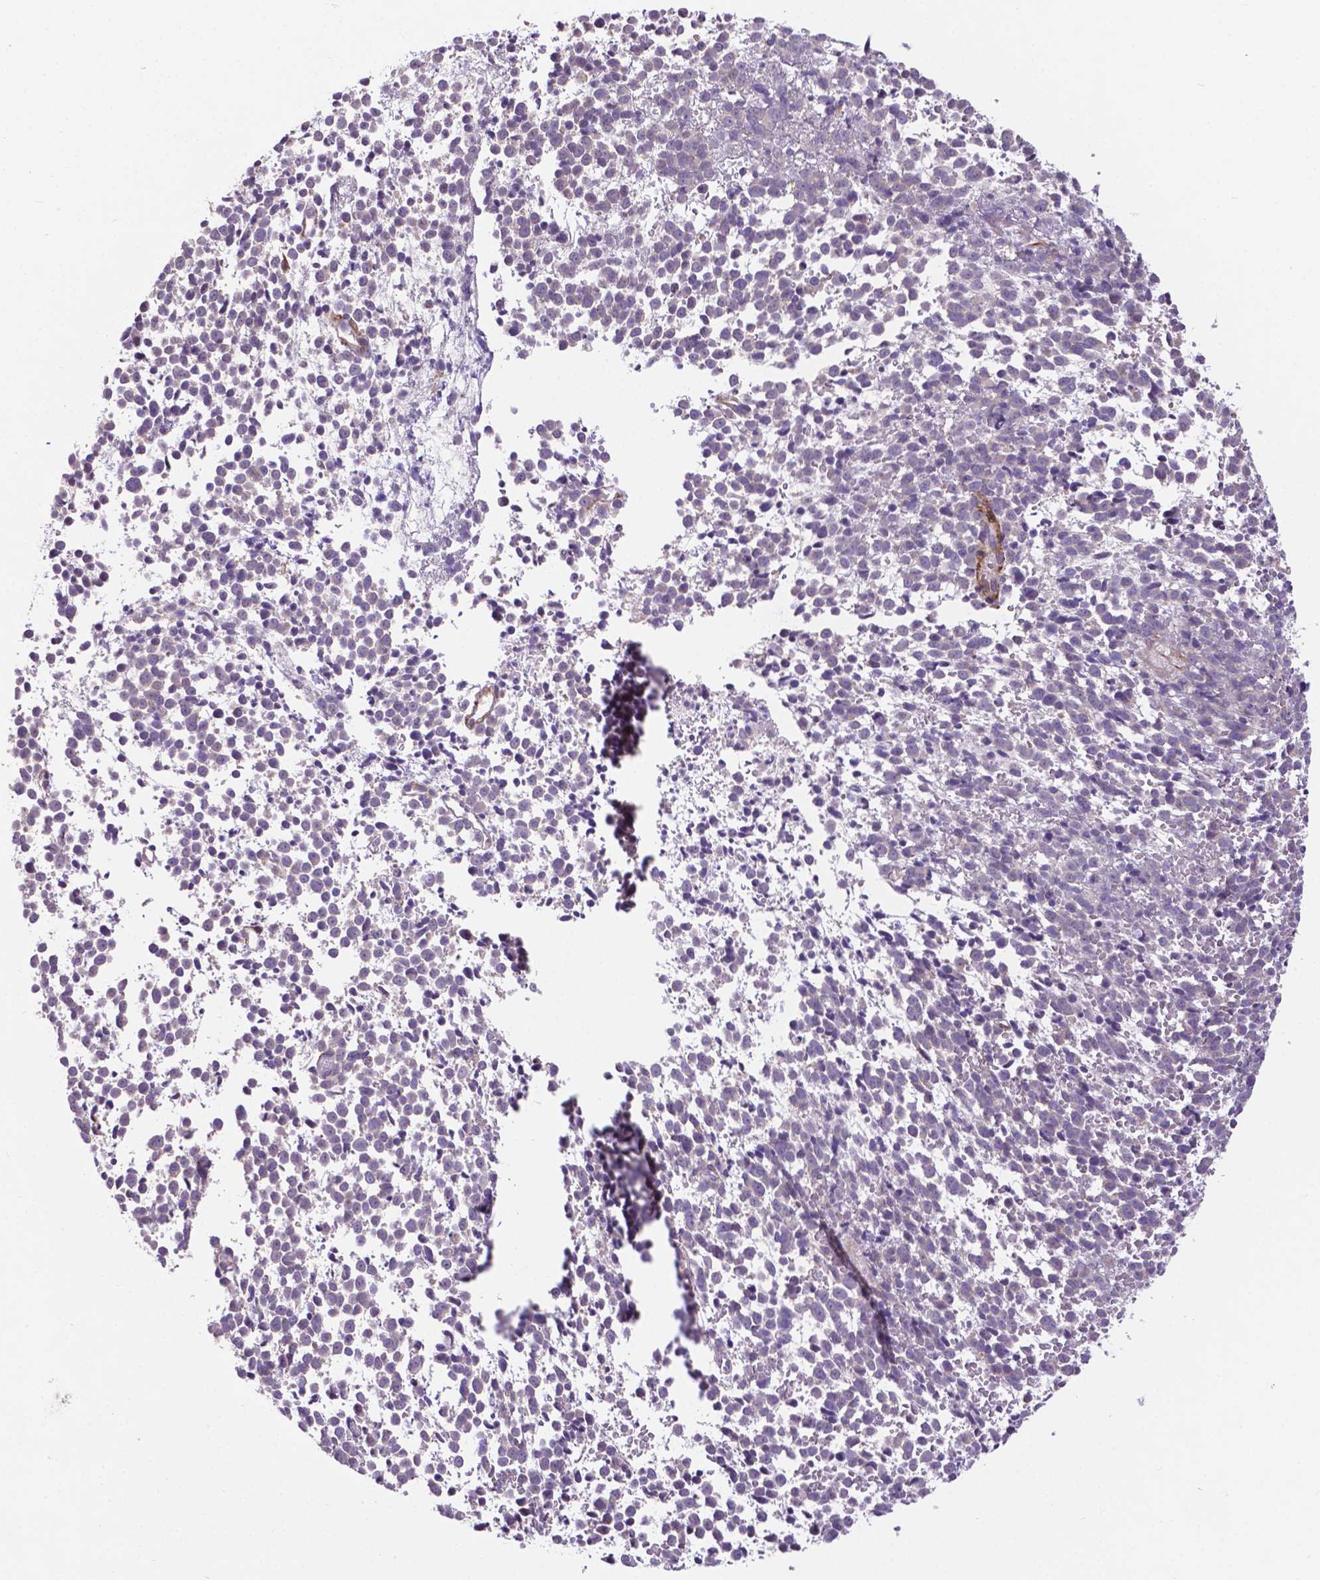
{"staining": {"intensity": "negative", "quantity": "none", "location": "none"}, "tissue": "melanoma", "cell_type": "Tumor cells", "image_type": "cancer", "snomed": [{"axis": "morphology", "description": "Malignant melanoma, NOS"}, {"axis": "topography", "description": "Skin"}], "caption": "IHC of human malignant melanoma displays no staining in tumor cells.", "gene": "PFKFB4", "patient": {"sex": "female", "age": 70}}